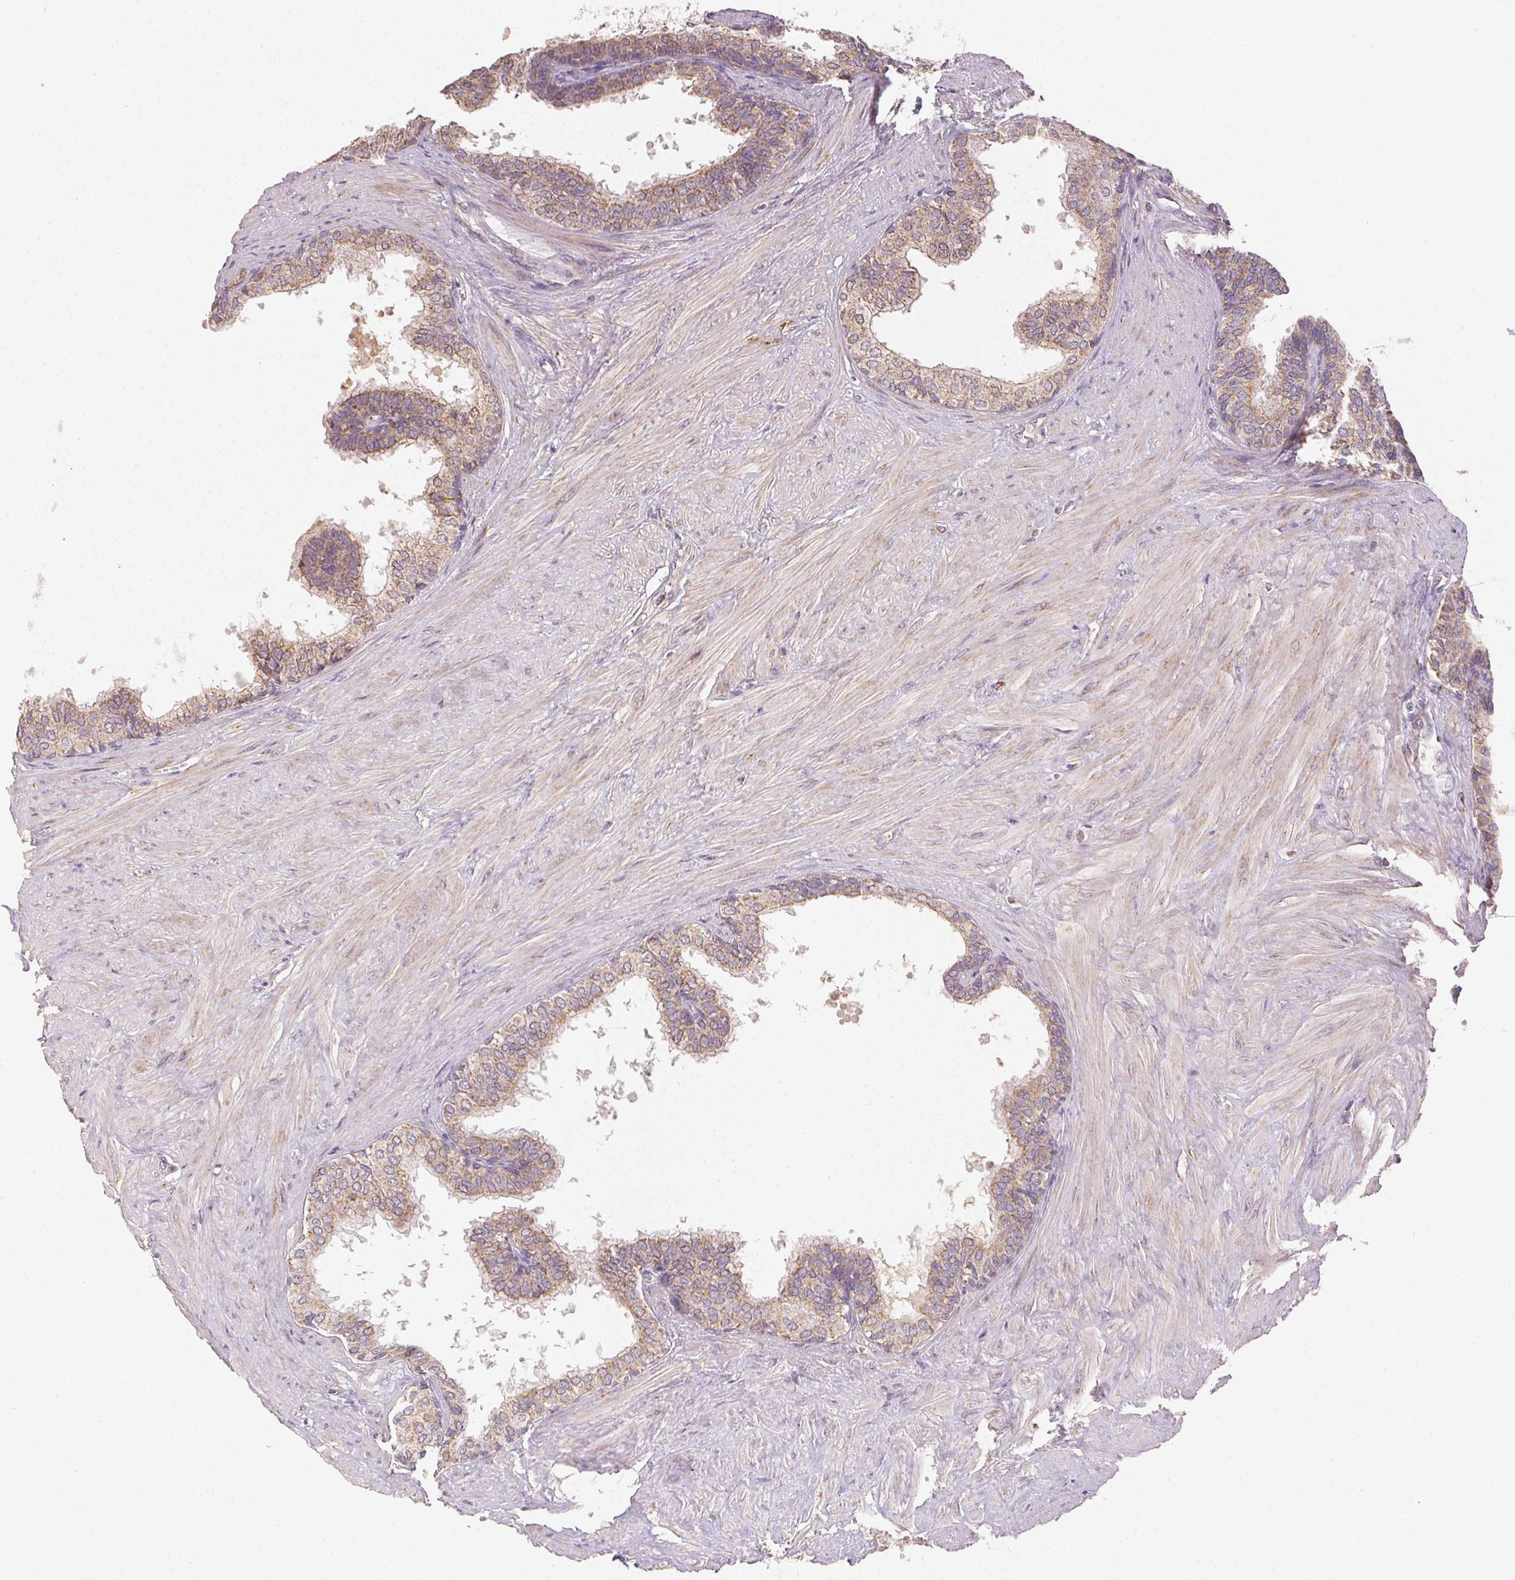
{"staining": {"intensity": "weak", "quantity": ">75%", "location": "cytoplasmic/membranous"}, "tissue": "prostate", "cell_type": "Glandular cells", "image_type": "normal", "snomed": [{"axis": "morphology", "description": "Normal tissue, NOS"}, {"axis": "topography", "description": "Prostate"}, {"axis": "topography", "description": "Peripheral nerve tissue"}], "caption": "High-power microscopy captured an IHC micrograph of benign prostate, revealing weak cytoplasmic/membranous staining in about >75% of glandular cells.", "gene": "CLASP1", "patient": {"sex": "male", "age": 55}}